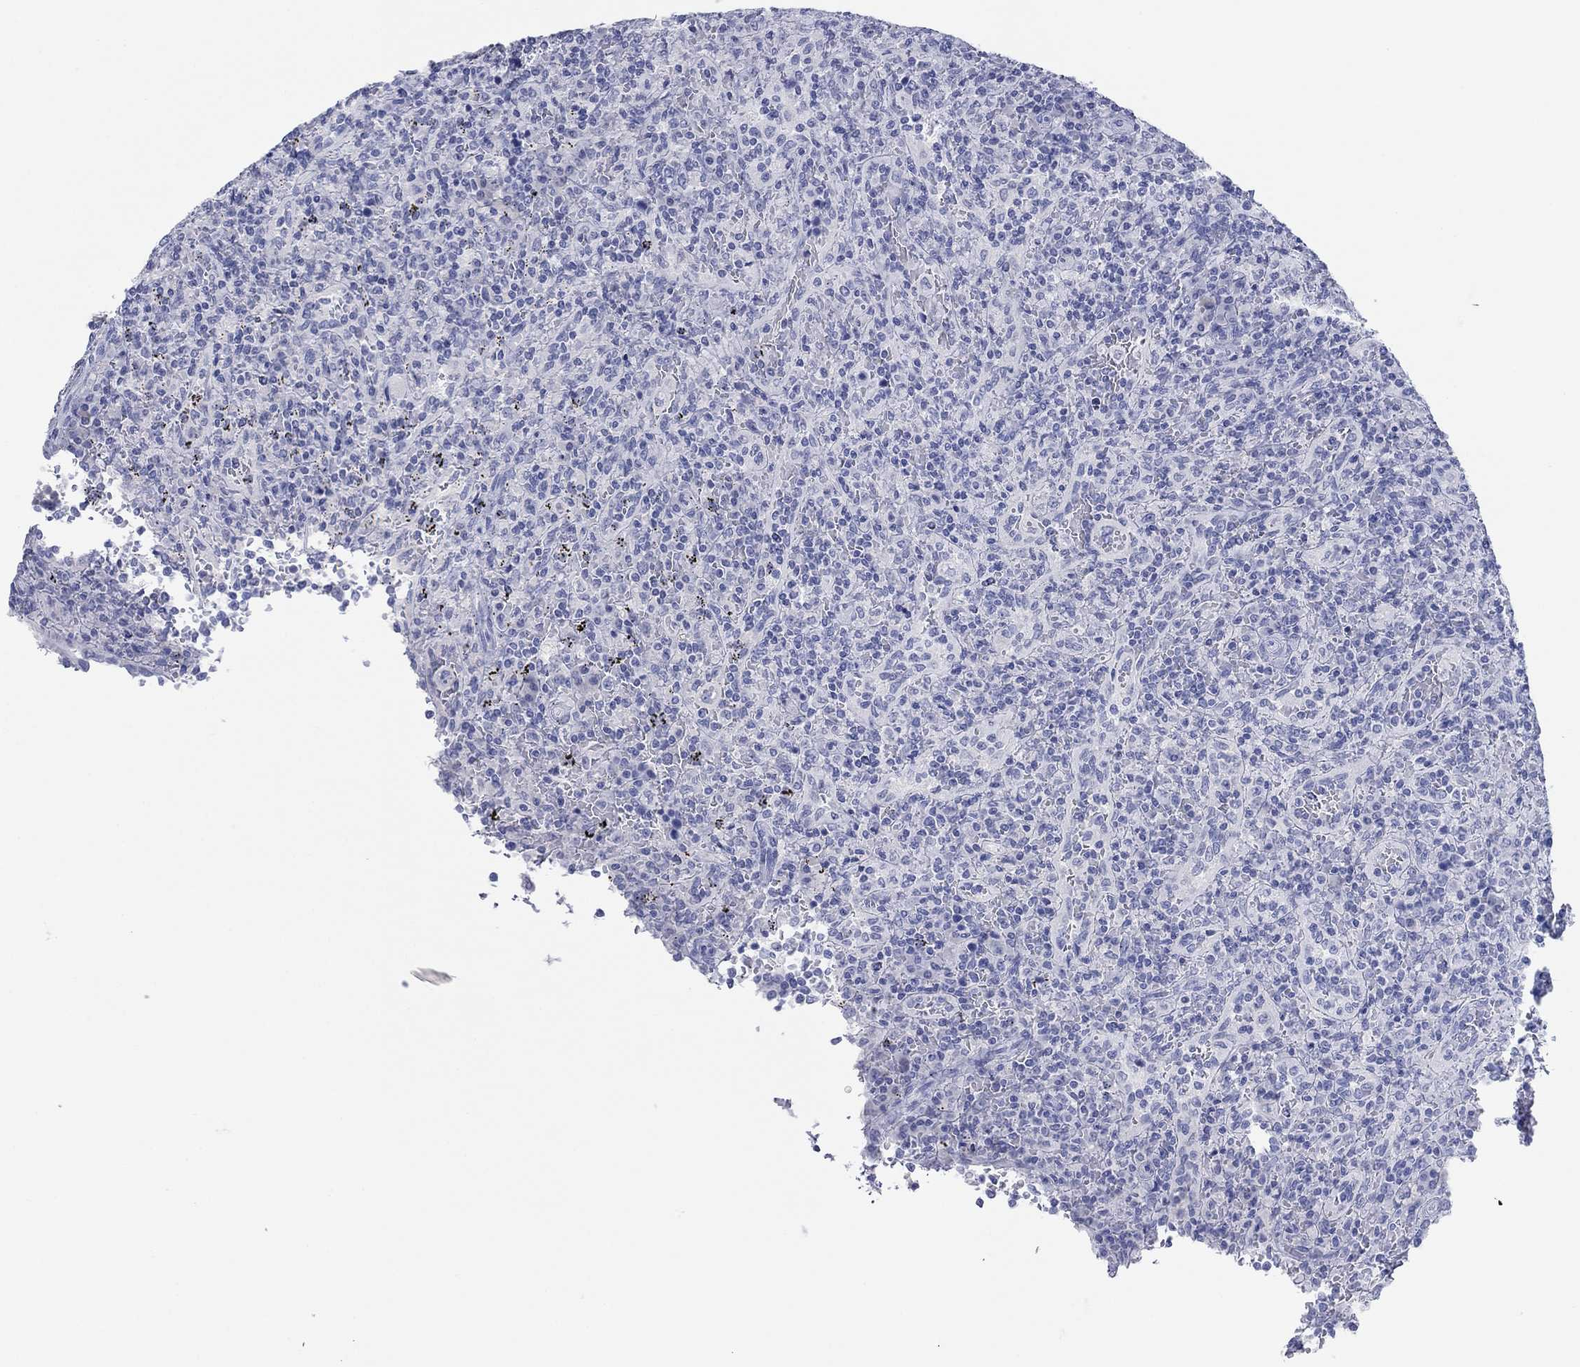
{"staining": {"intensity": "negative", "quantity": "none", "location": "none"}, "tissue": "lymphoma", "cell_type": "Tumor cells", "image_type": "cancer", "snomed": [{"axis": "morphology", "description": "Malignant lymphoma, non-Hodgkin's type, Low grade"}, {"axis": "topography", "description": "Spleen"}], "caption": "Immunohistochemistry histopathology image of human lymphoma stained for a protein (brown), which shows no positivity in tumor cells.", "gene": "PDYN", "patient": {"sex": "male", "age": 62}}